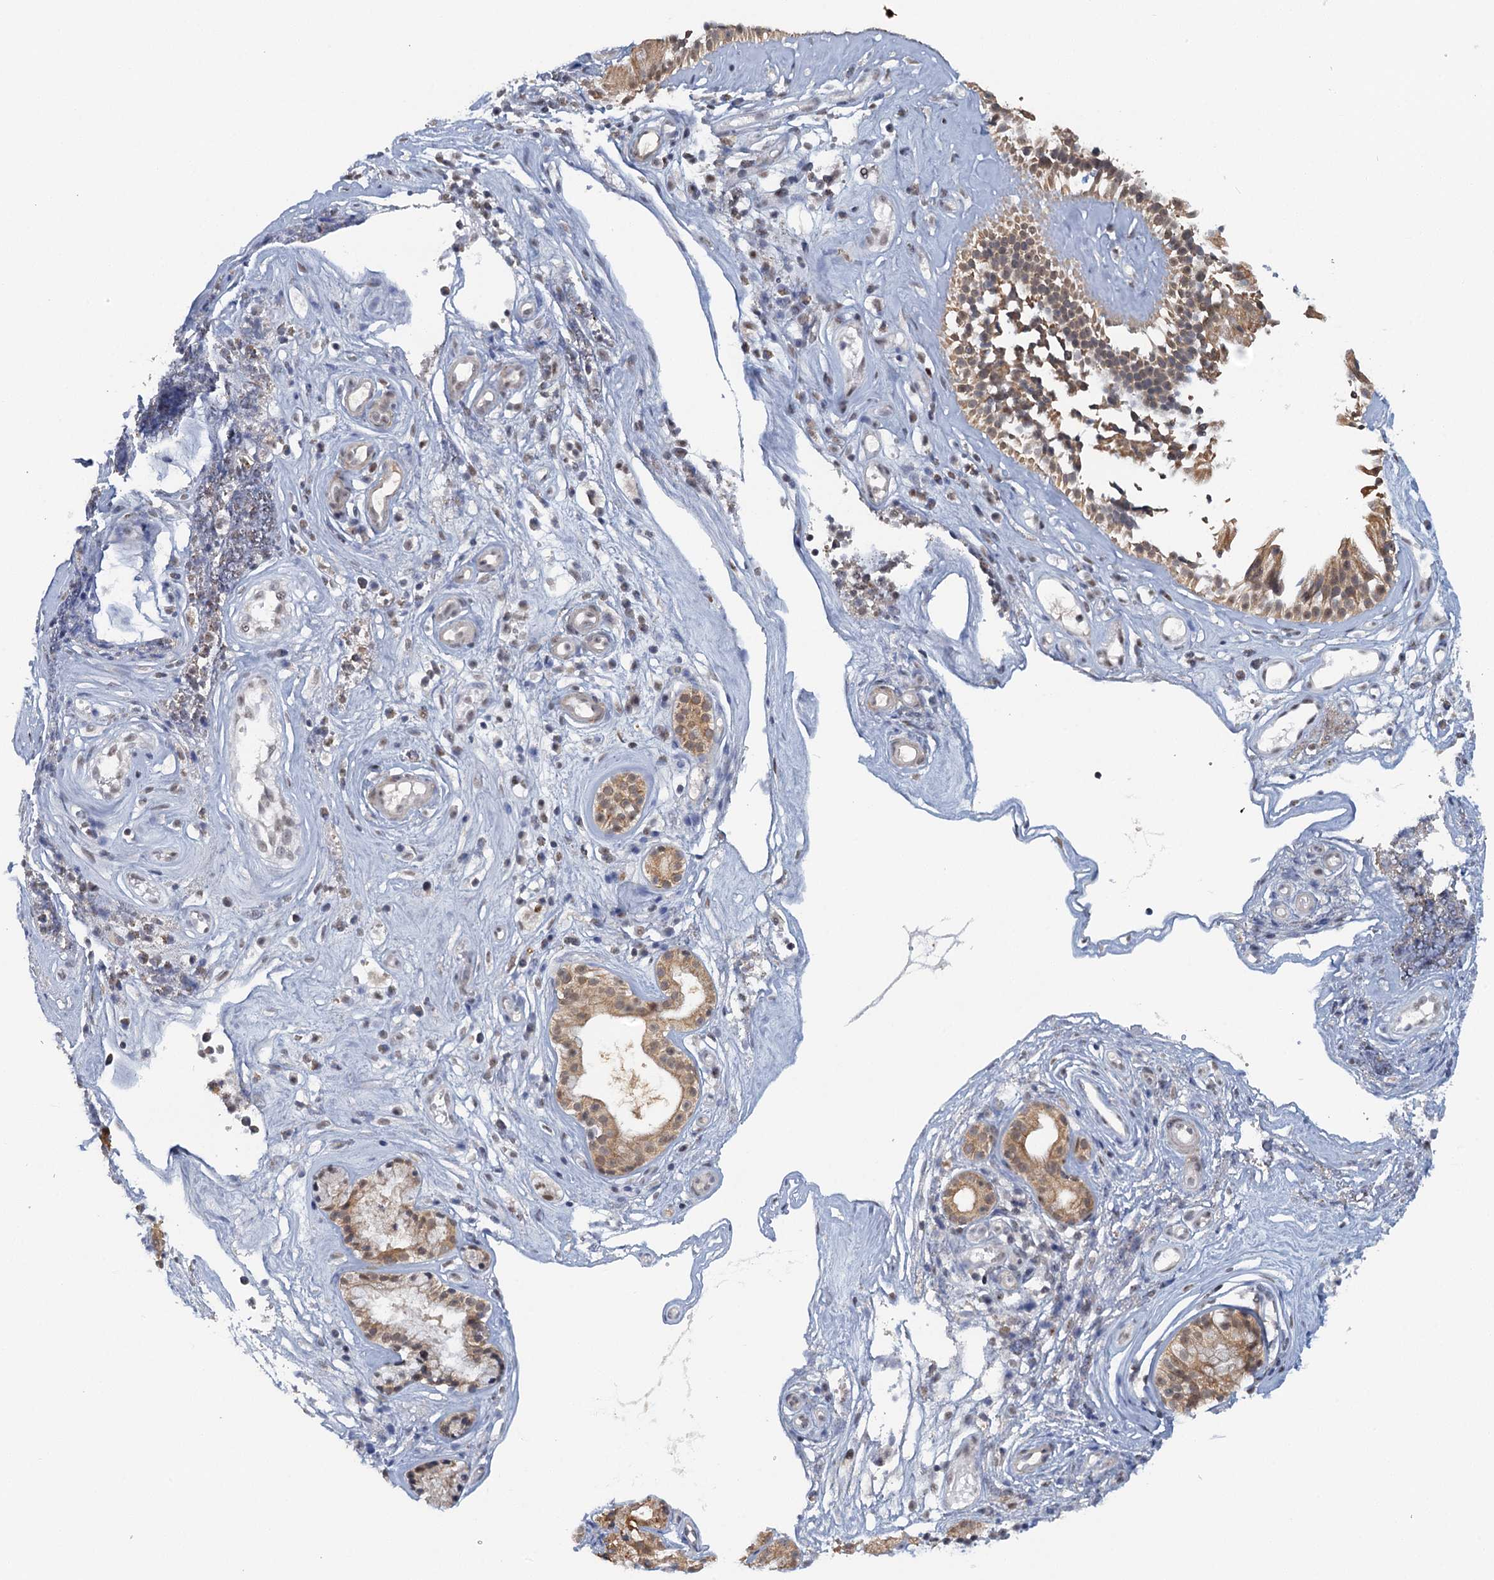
{"staining": {"intensity": "weak", "quantity": ">75%", "location": "cytoplasmic/membranous,nuclear"}, "tissue": "nasopharynx", "cell_type": "Respiratory epithelial cells", "image_type": "normal", "snomed": [{"axis": "morphology", "description": "Normal tissue, NOS"}, {"axis": "morphology", "description": "Inflammation, NOS"}, {"axis": "topography", "description": "Nasopharynx"}], "caption": "This is a histology image of immunohistochemistry (IHC) staining of unremarkable nasopharynx, which shows weak expression in the cytoplasmic/membranous,nuclear of respiratory epithelial cells.", "gene": "GPATCH11", "patient": {"sex": "male", "age": 29}}